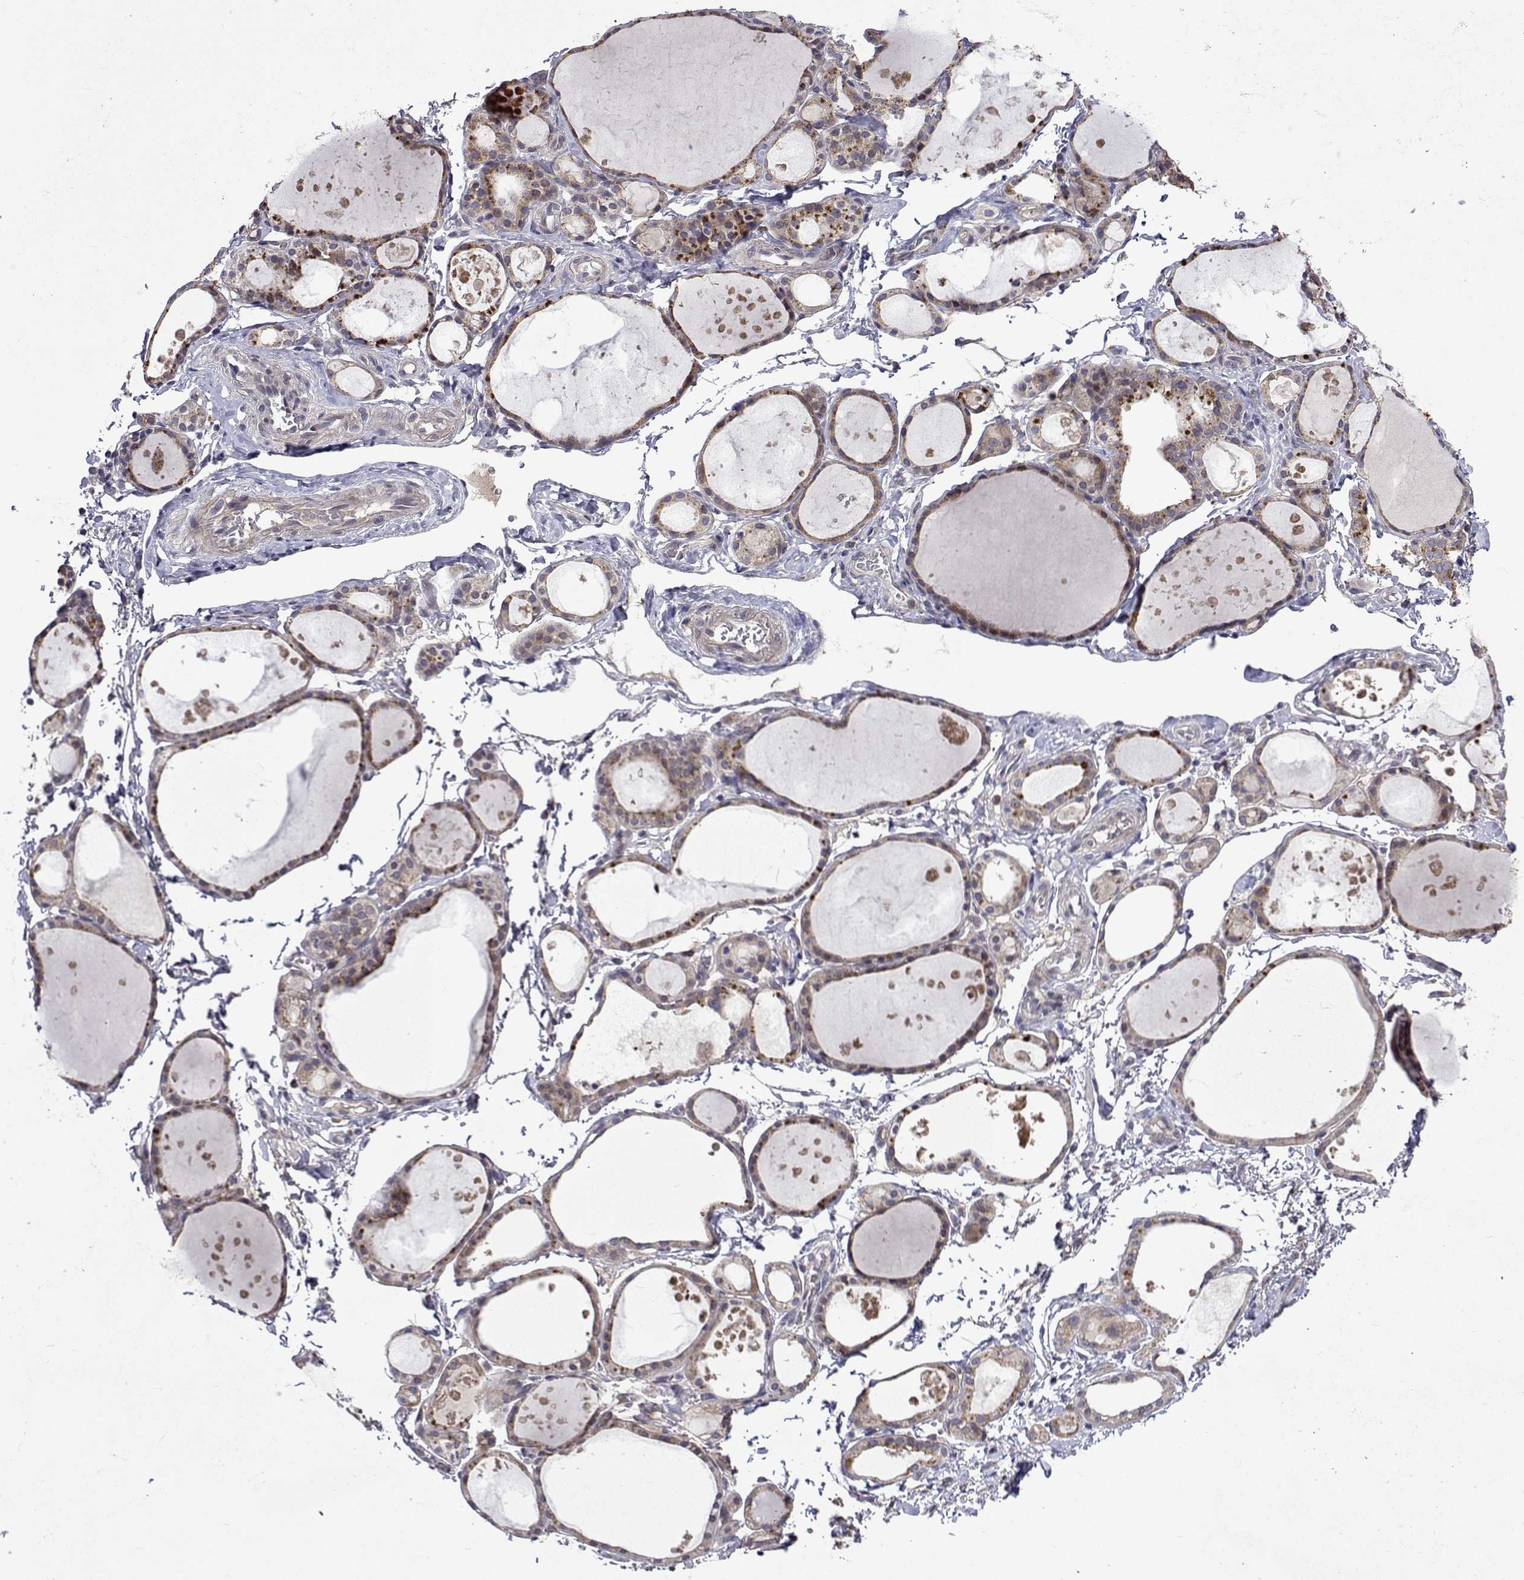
{"staining": {"intensity": "weak", "quantity": ">75%", "location": "cytoplasmic/membranous"}, "tissue": "thyroid gland", "cell_type": "Glandular cells", "image_type": "normal", "snomed": [{"axis": "morphology", "description": "Normal tissue, NOS"}, {"axis": "topography", "description": "Thyroid gland"}], "caption": "This histopathology image demonstrates normal thyroid gland stained with immunohistochemistry to label a protein in brown. The cytoplasmic/membranous of glandular cells show weak positivity for the protein. Nuclei are counter-stained blue.", "gene": "TARBP2", "patient": {"sex": "male", "age": 68}}